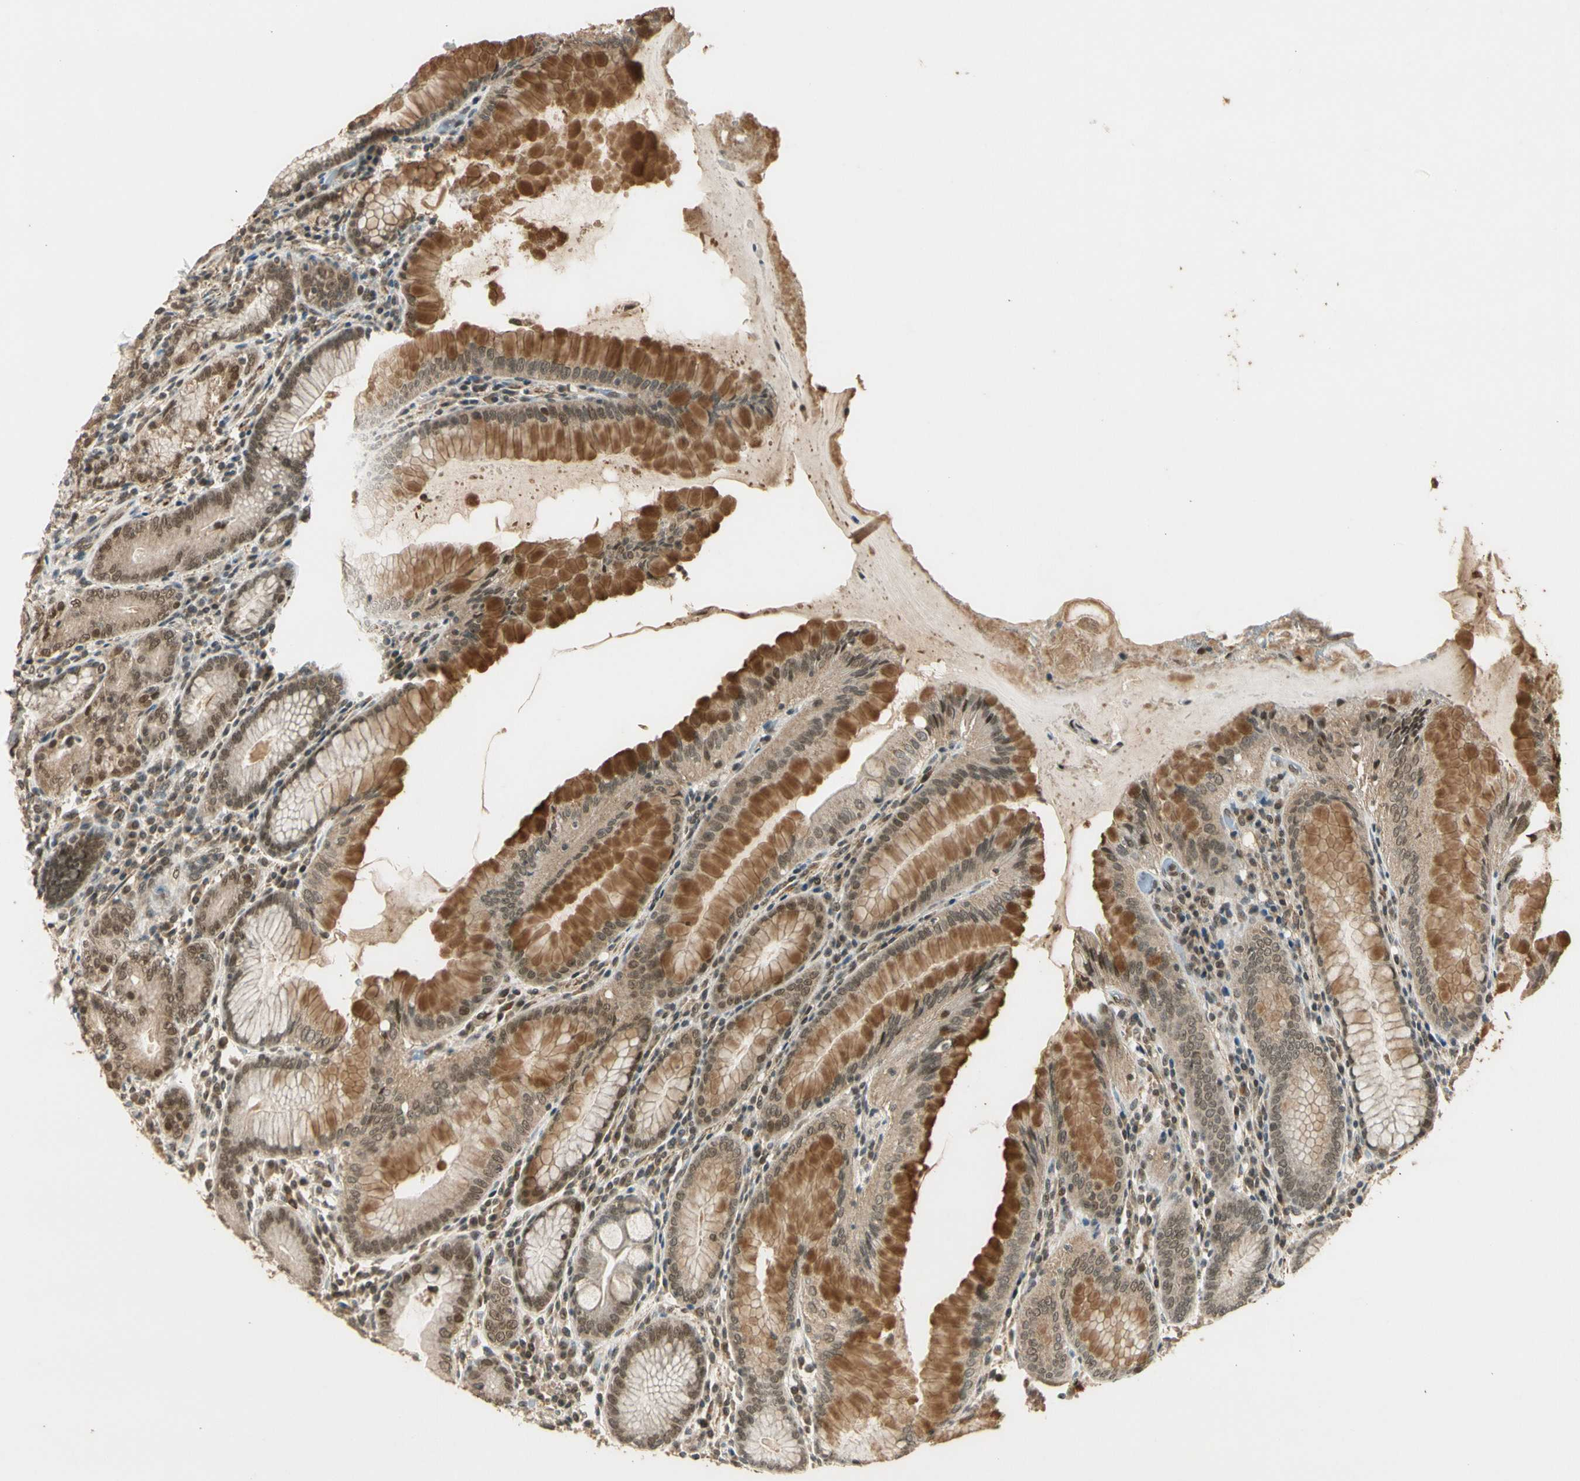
{"staining": {"intensity": "moderate", "quantity": ">75%", "location": "cytoplasmic/membranous,nuclear"}, "tissue": "stomach", "cell_type": "Glandular cells", "image_type": "normal", "snomed": [{"axis": "morphology", "description": "Normal tissue, NOS"}, {"axis": "topography", "description": "Stomach, lower"}], "caption": "Protein analysis of benign stomach demonstrates moderate cytoplasmic/membranous,nuclear positivity in approximately >75% of glandular cells.", "gene": "ZNF135", "patient": {"sex": "female", "age": 76}}